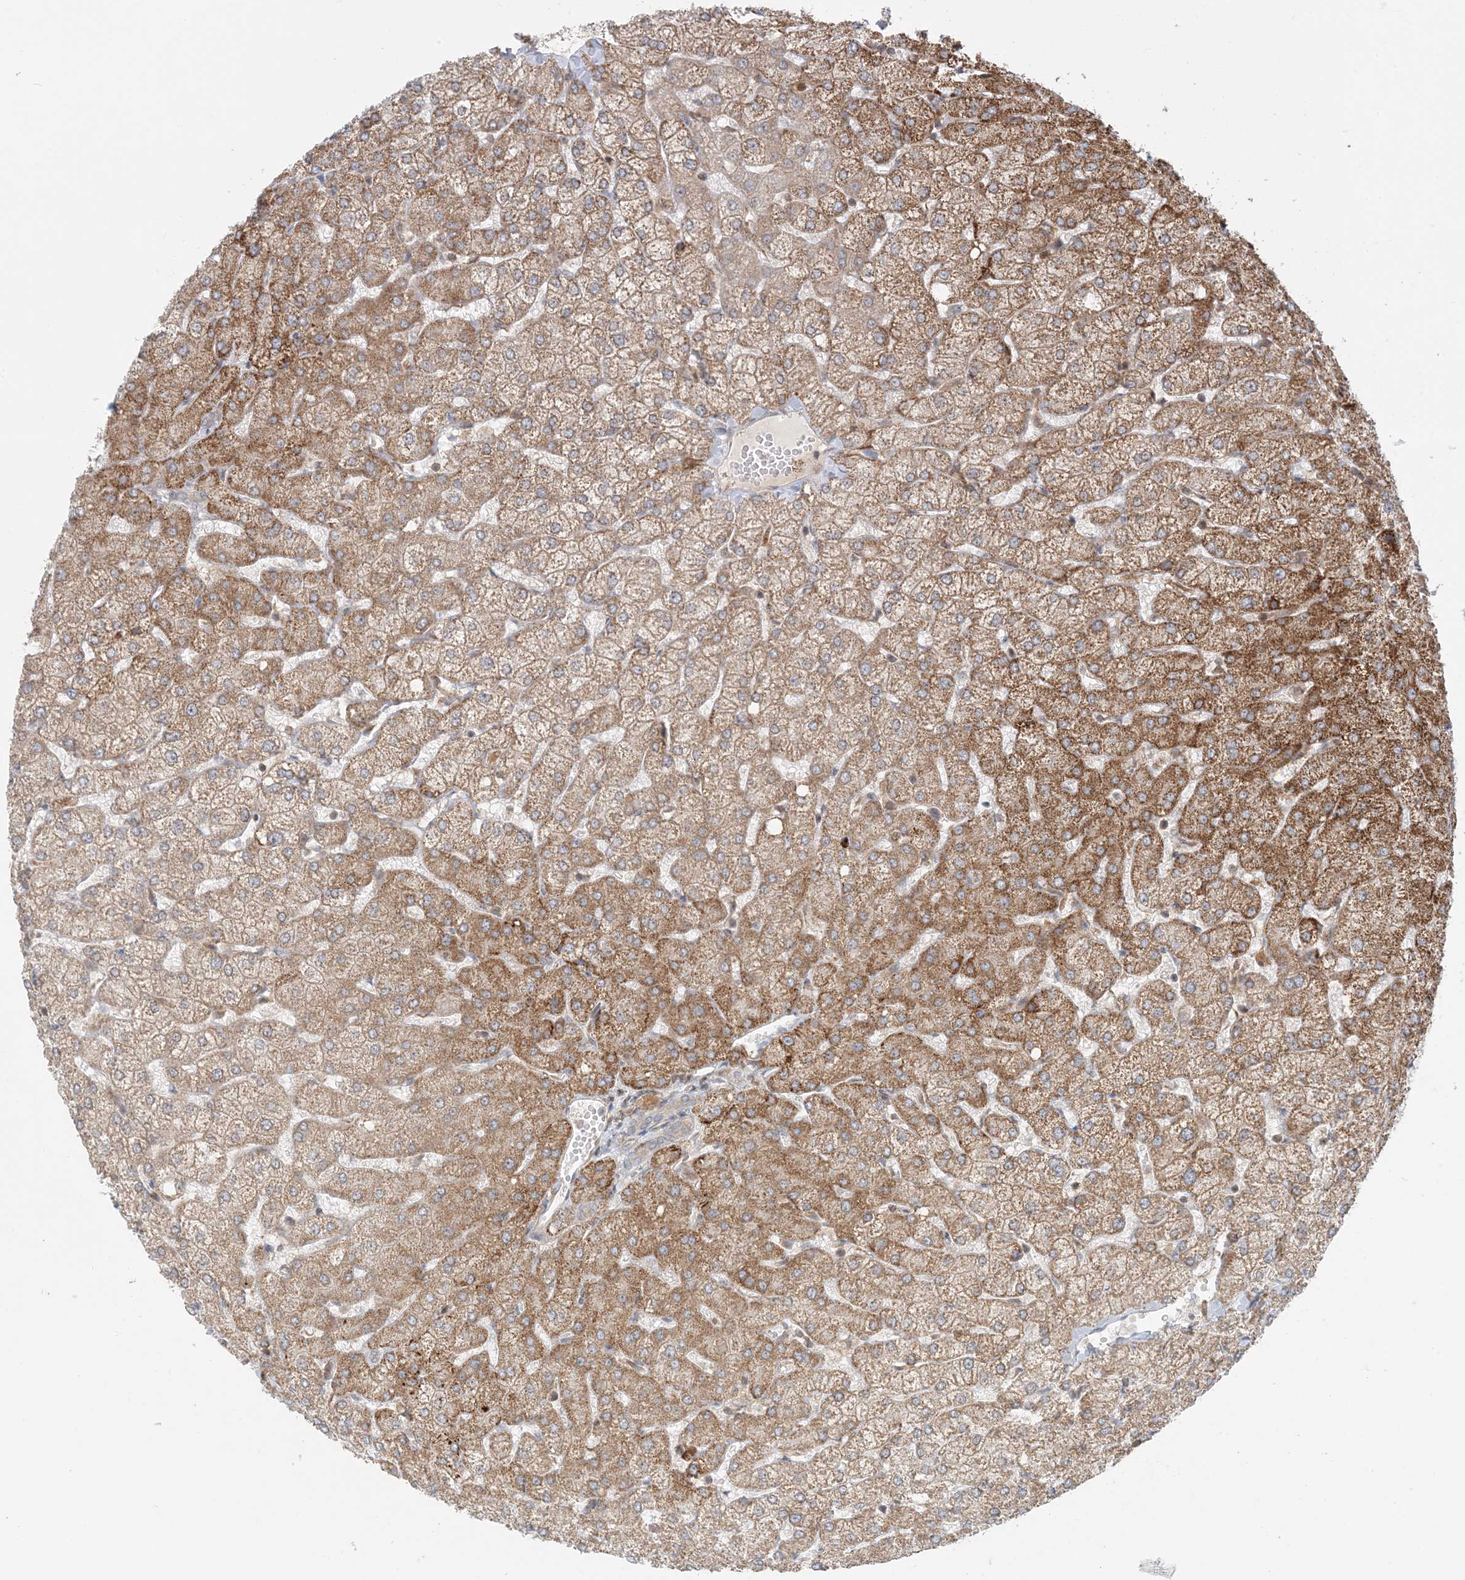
{"staining": {"intensity": "negative", "quantity": "none", "location": "none"}, "tissue": "liver", "cell_type": "Cholangiocytes", "image_type": "normal", "snomed": [{"axis": "morphology", "description": "Normal tissue, NOS"}, {"axis": "topography", "description": "Liver"}], "caption": "A histopathology image of liver stained for a protein displays no brown staining in cholangiocytes. (Brightfield microscopy of DAB immunohistochemistry at high magnification).", "gene": "OBI1", "patient": {"sex": "female", "age": 54}}